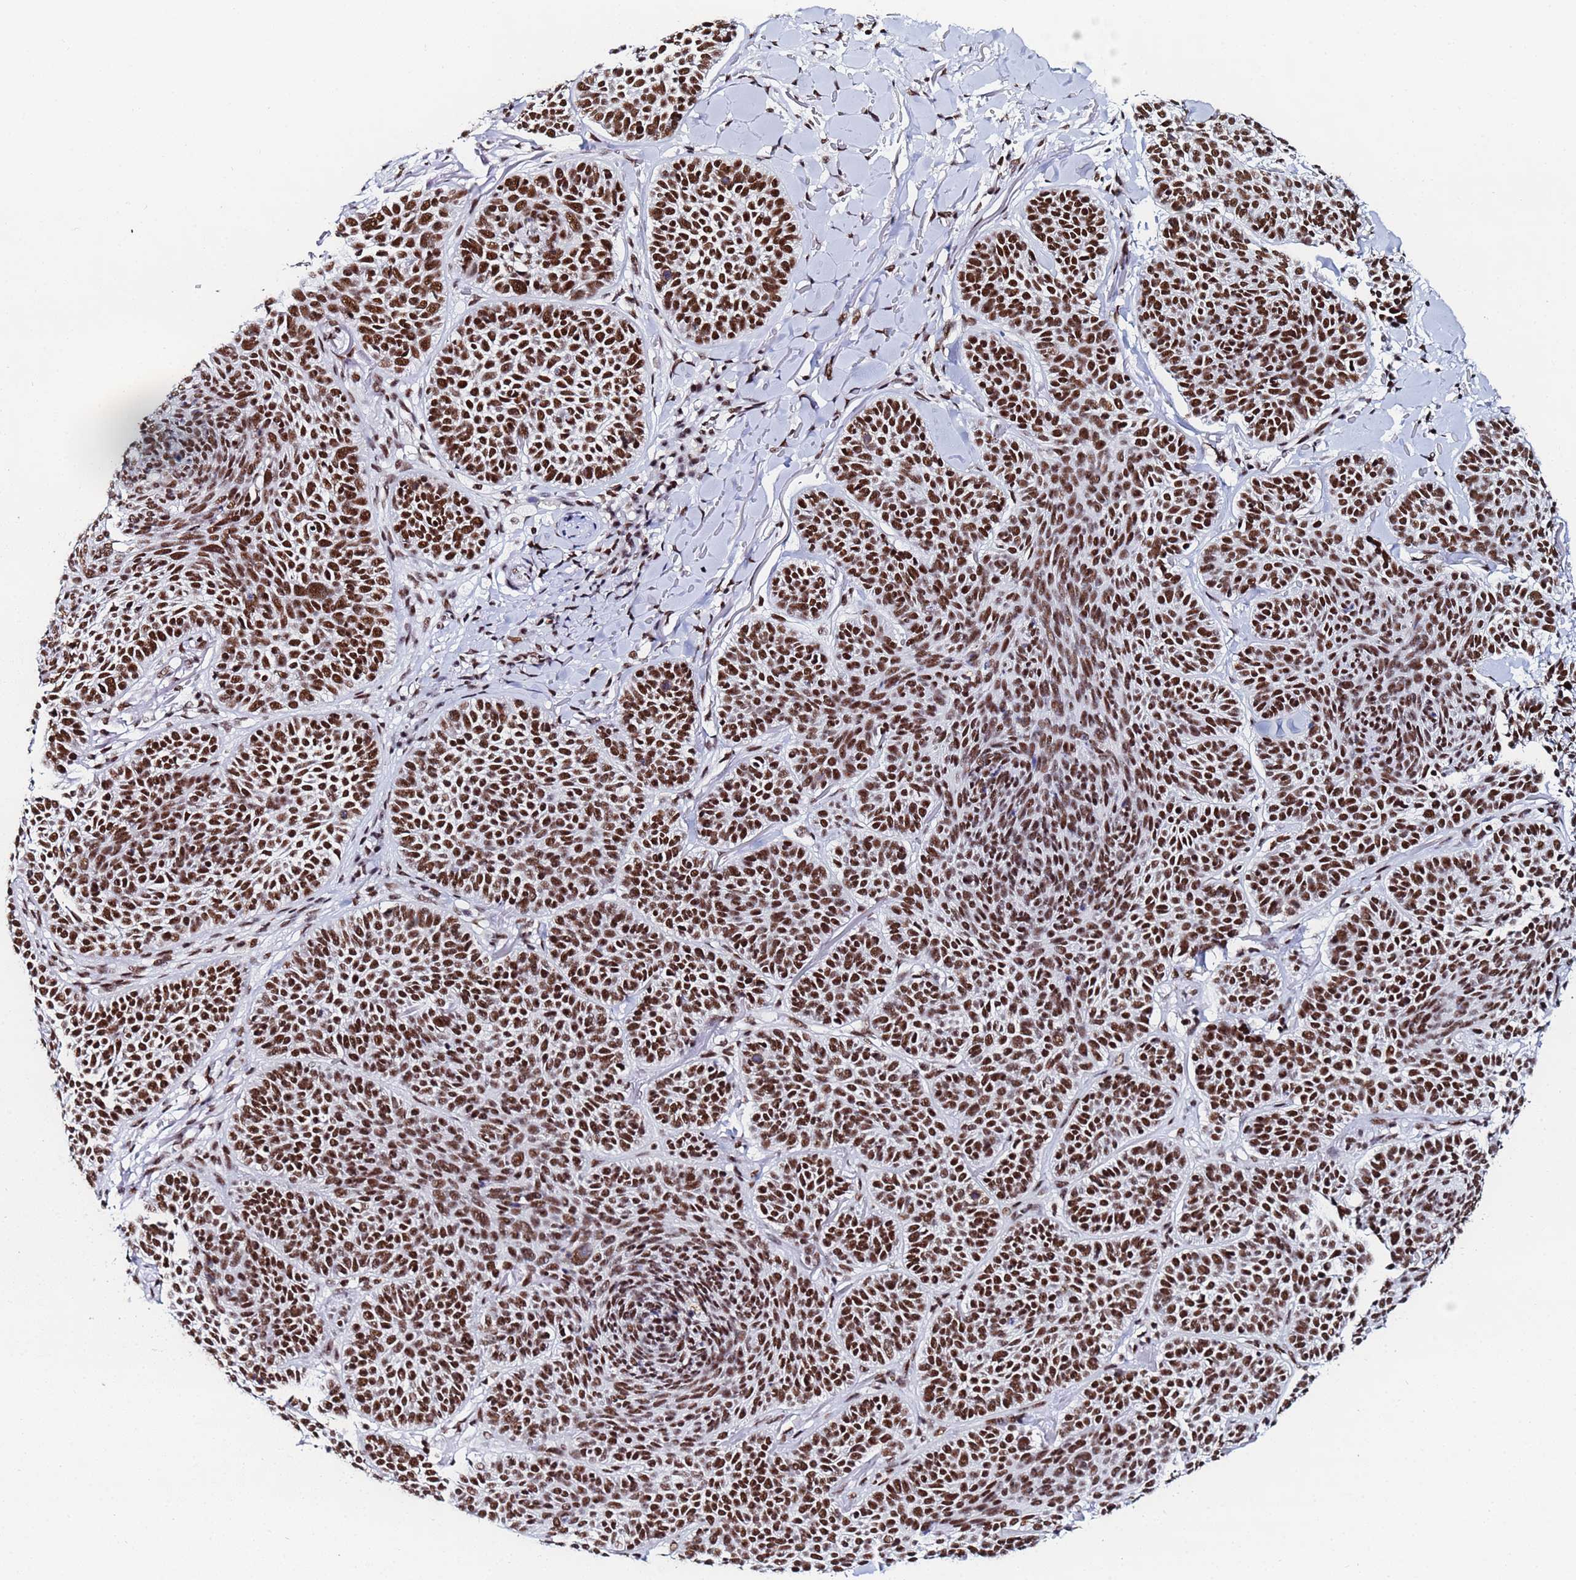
{"staining": {"intensity": "strong", "quantity": ">75%", "location": "nuclear"}, "tissue": "skin cancer", "cell_type": "Tumor cells", "image_type": "cancer", "snomed": [{"axis": "morphology", "description": "Basal cell carcinoma"}, {"axis": "topography", "description": "Skin"}], "caption": "A histopathology image of skin cancer (basal cell carcinoma) stained for a protein reveals strong nuclear brown staining in tumor cells.", "gene": "SNRPA1", "patient": {"sex": "male", "age": 85}}